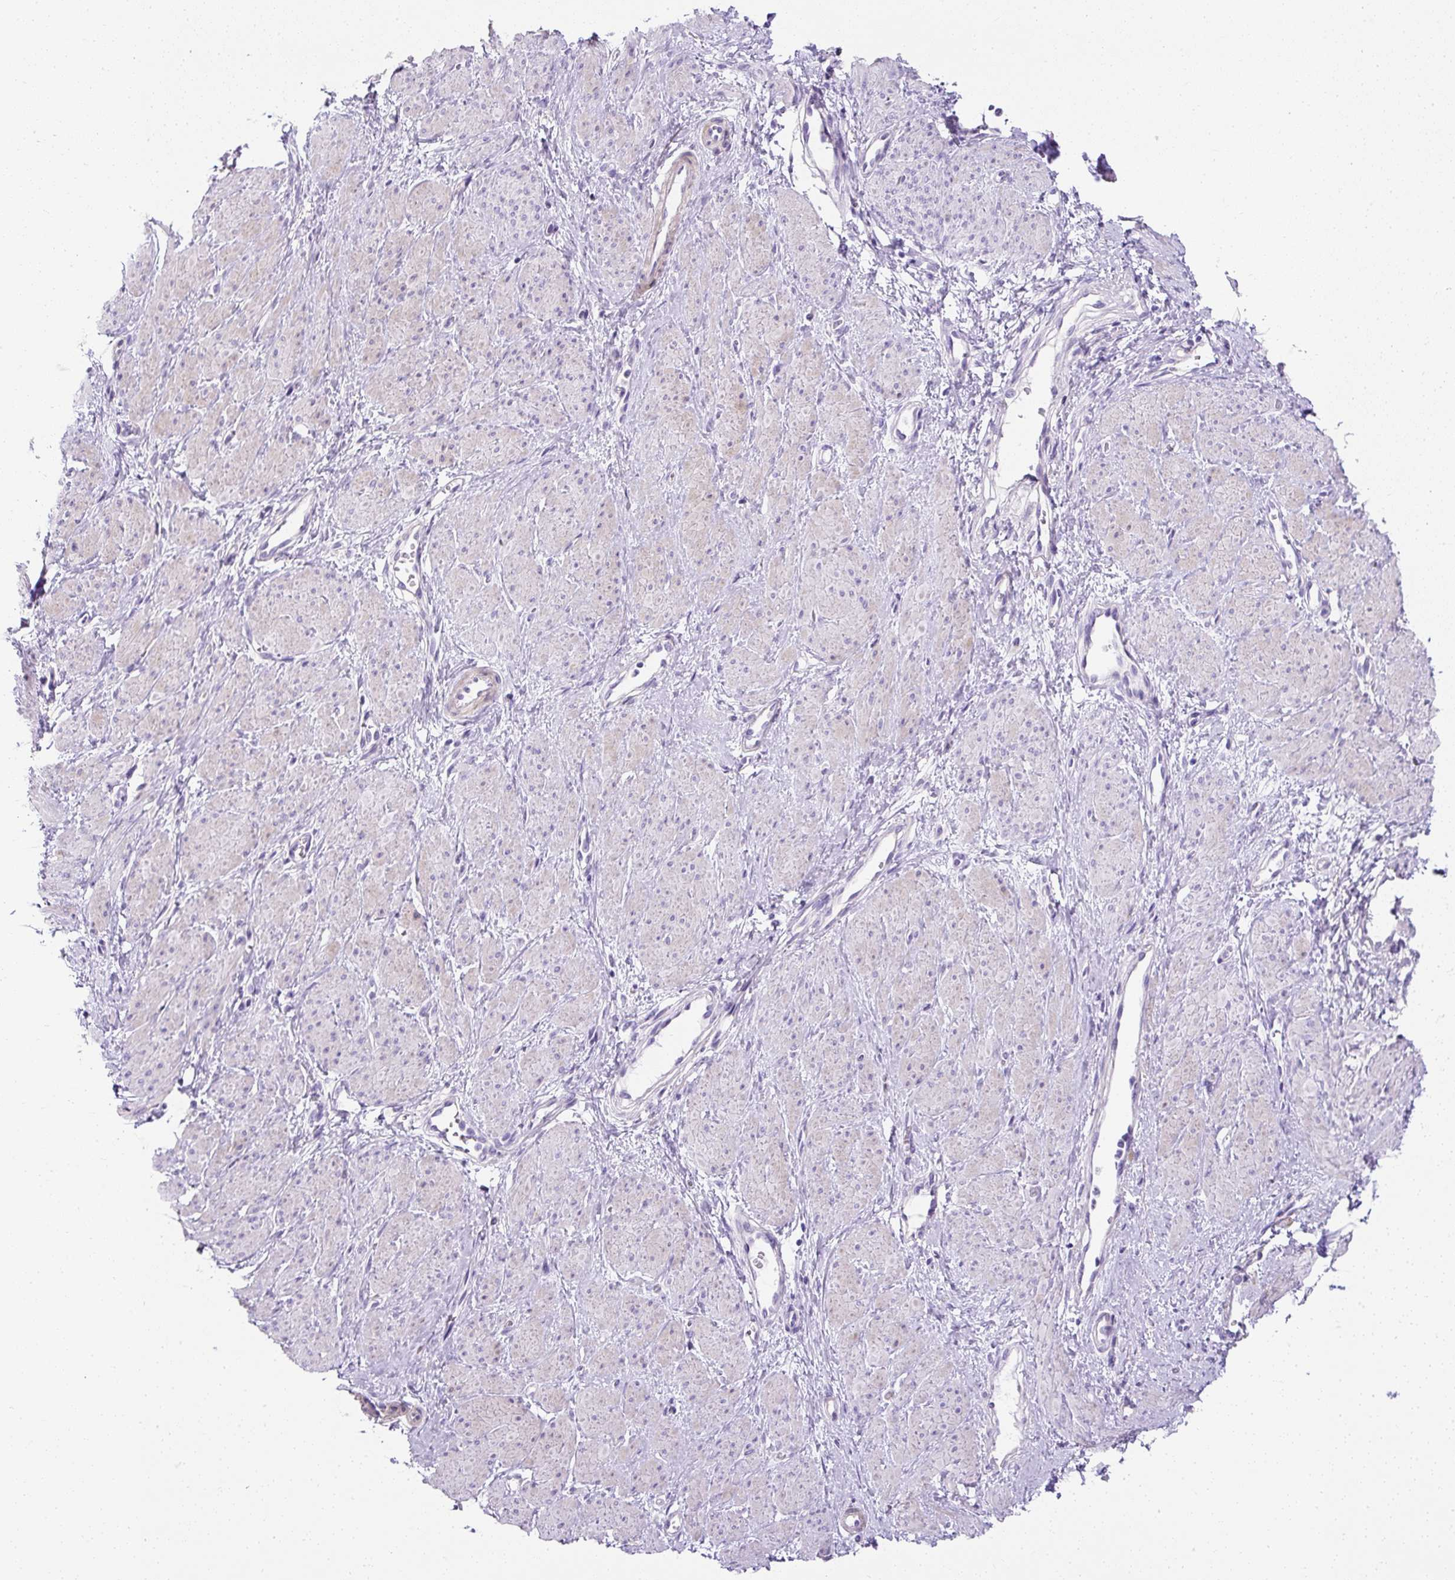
{"staining": {"intensity": "negative", "quantity": "none", "location": "none"}, "tissue": "smooth muscle", "cell_type": "Smooth muscle cells", "image_type": "normal", "snomed": [{"axis": "morphology", "description": "Normal tissue, NOS"}, {"axis": "topography", "description": "Smooth muscle"}, {"axis": "topography", "description": "Uterus"}], "caption": "Protein analysis of unremarkable smooth muscle reveals no significant expression in smooth muscle cells.", "gene": "C2CD4C", "patient": {"sex": "female", "age": 39}}